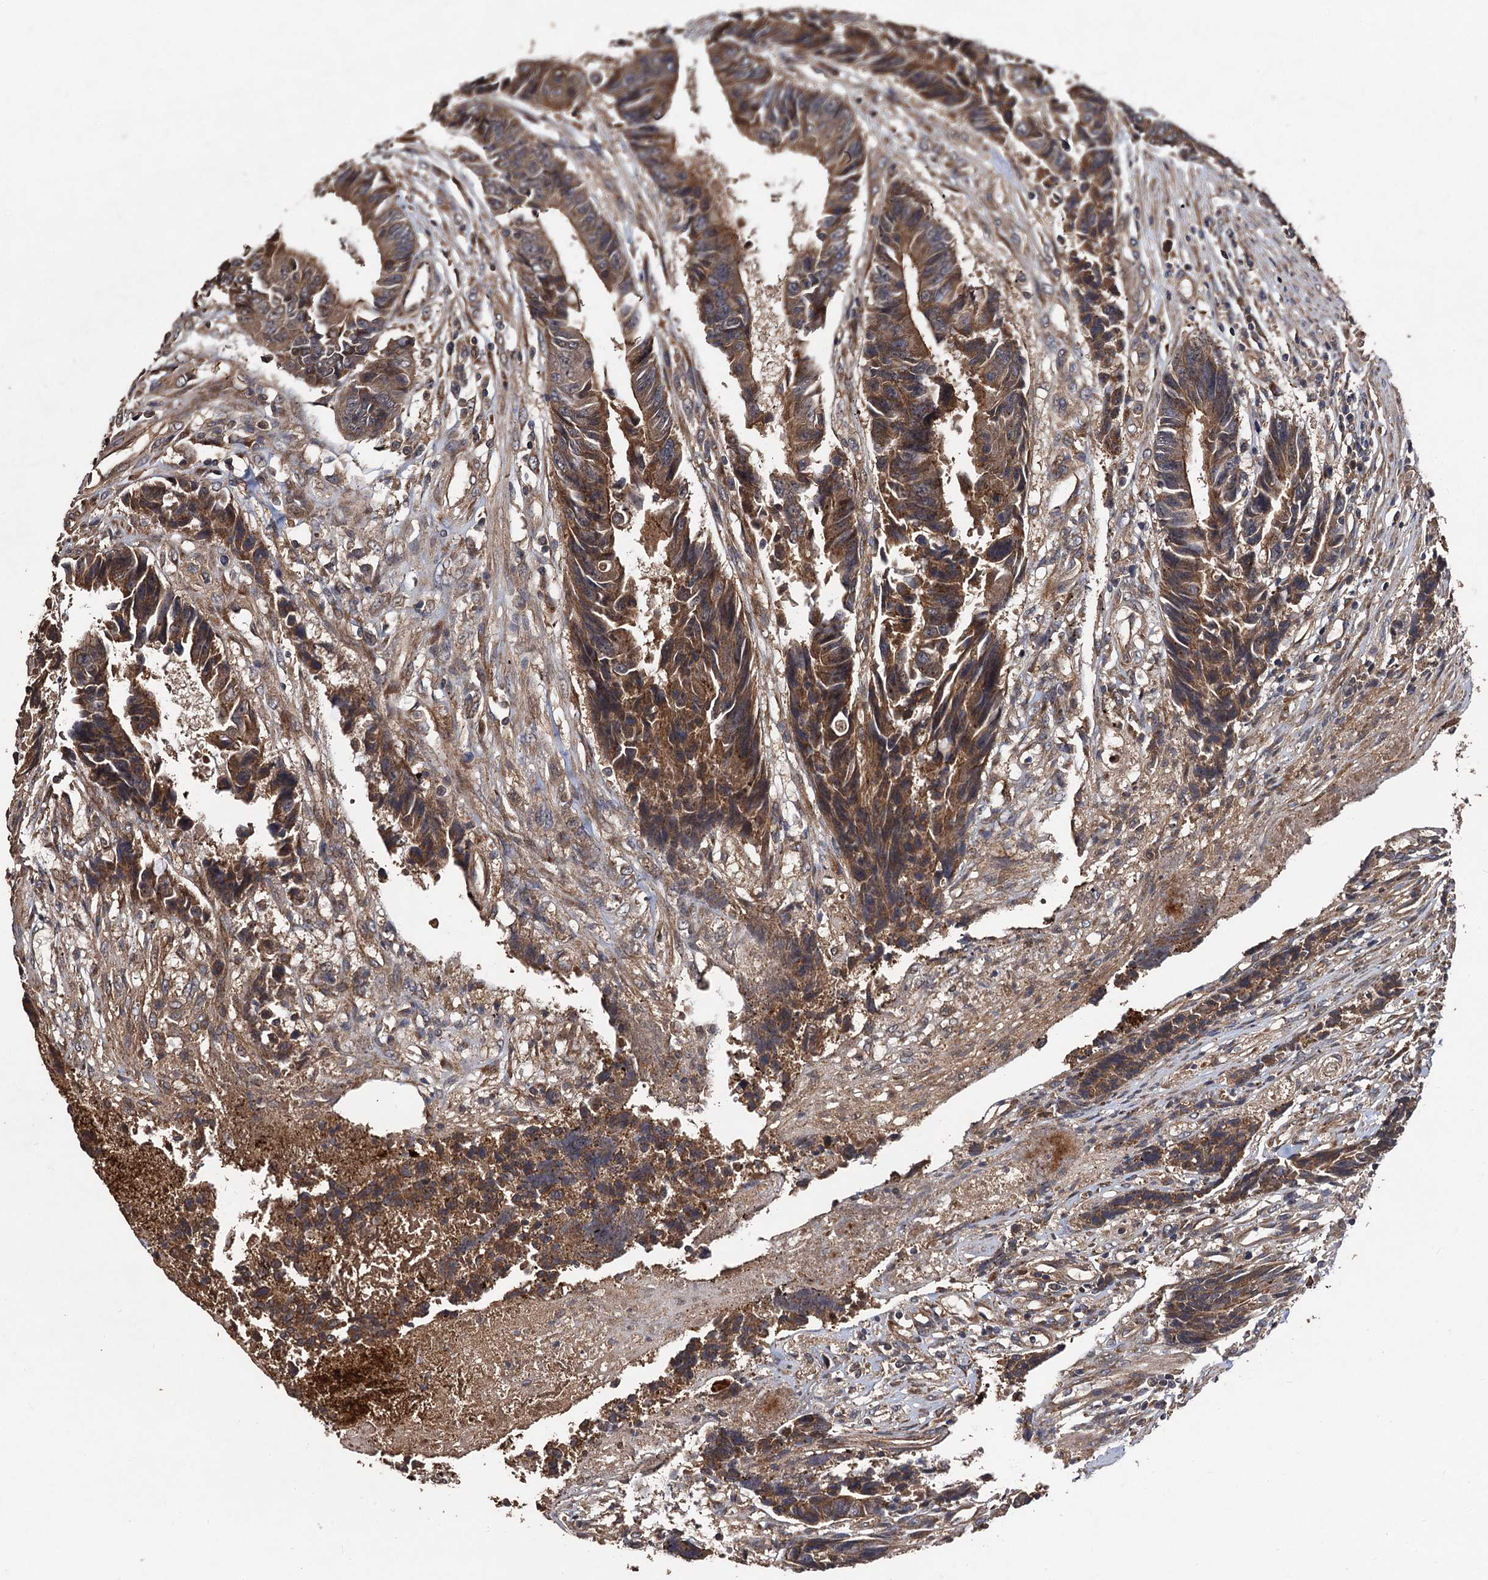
{"staining": {"intensity": "moderate", "quantity": ">75%", "location": "cytoplasmic/membranous"}, "tissue": "colorectal cancer", "cell_type": "Tumor cells", "image_type": "cancer", "snomed": [{"axis": "morphology", "description": "Adenocarcinoma, NOS"}, {"axis": "topography", "description": "Rectum"}], "caption": "Human colorectal cancer stained with a protein marker demonstrates moderate staining in tumor cells.", "gene": "TMEM39B", "patient": {"sex": "male", "age": 84}}